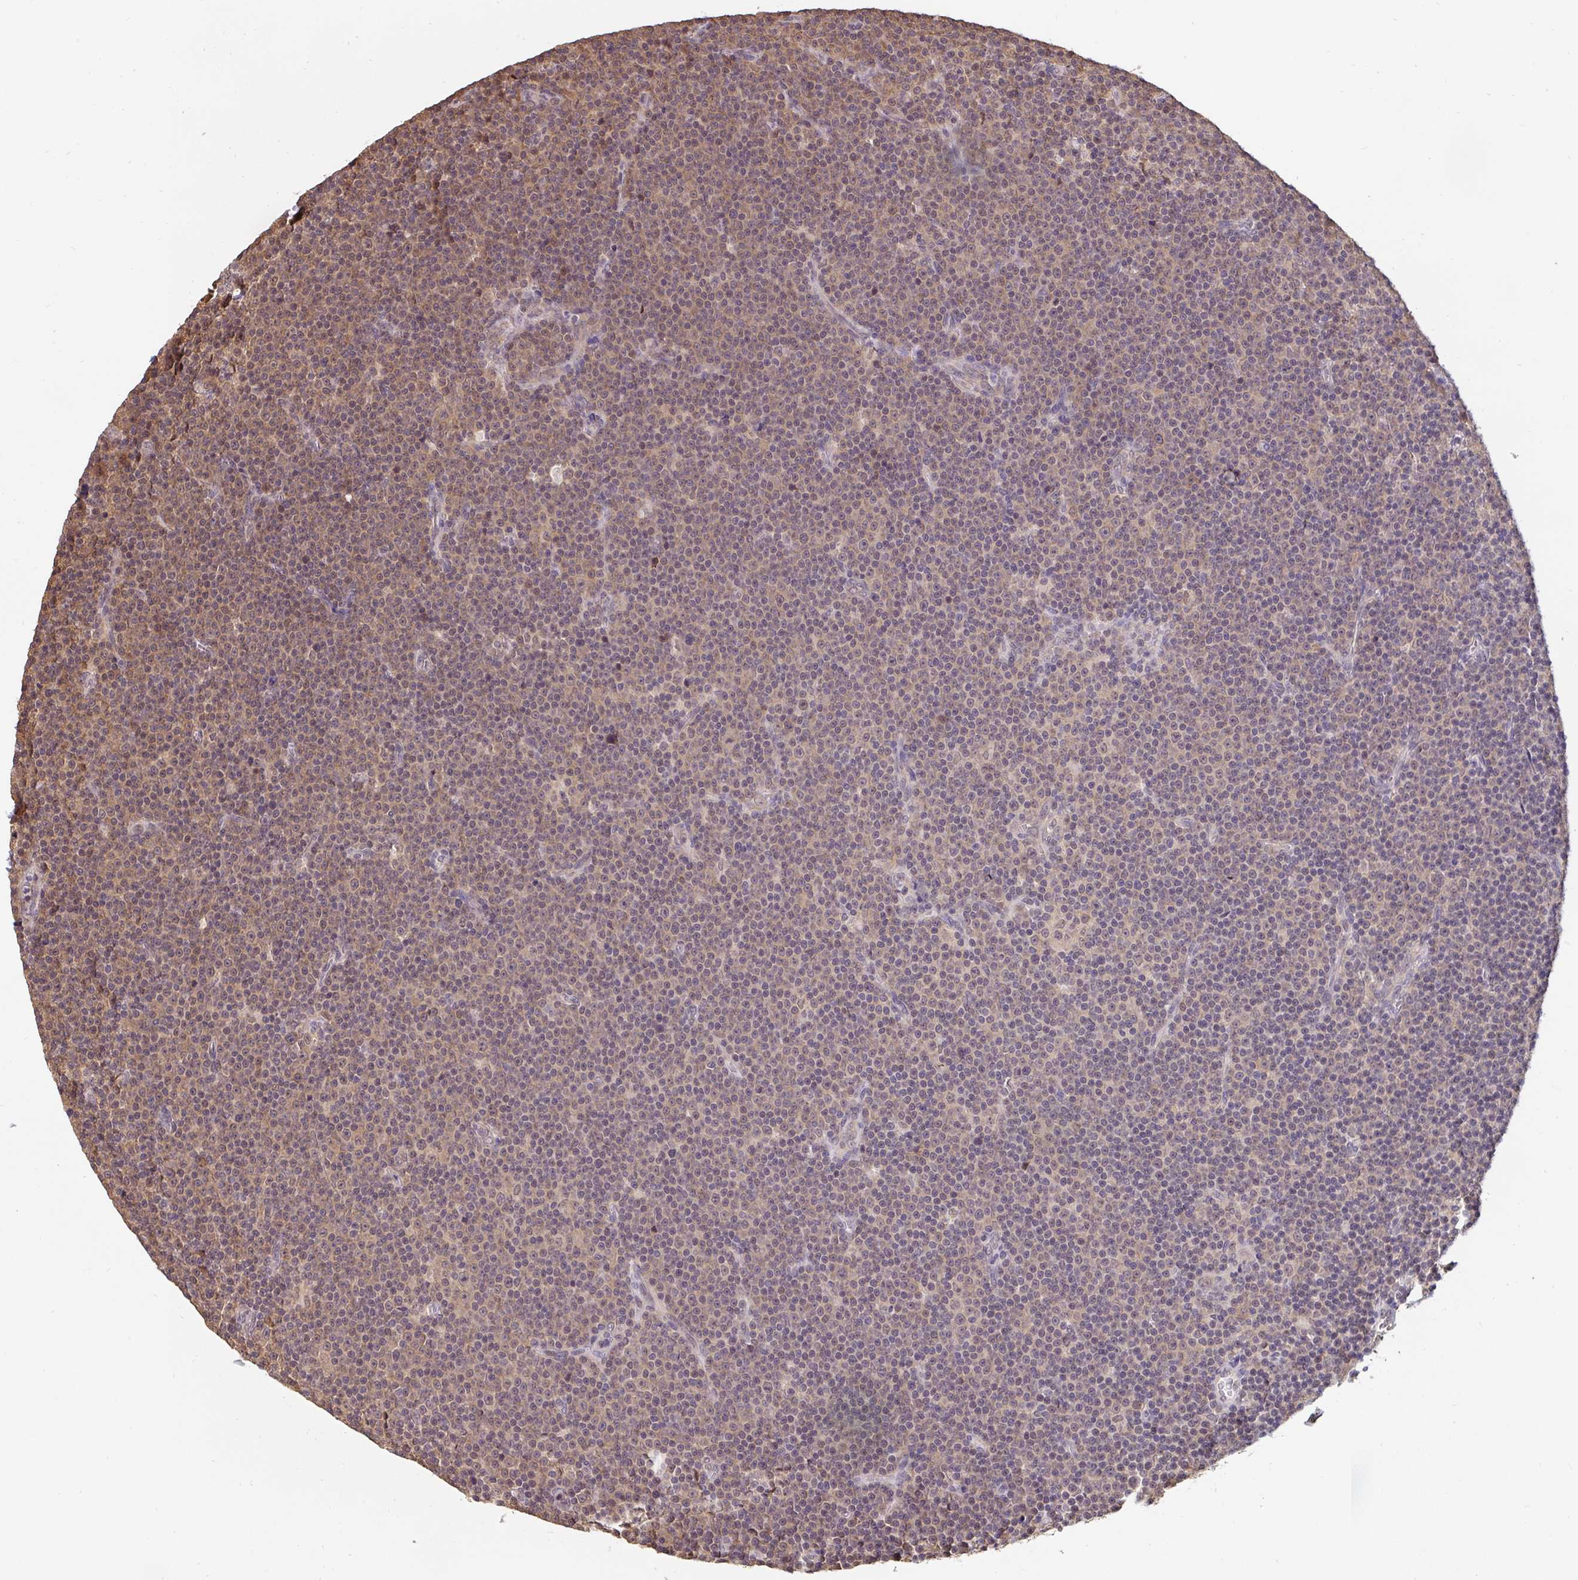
{"staining": {"intensity": "weak", "quantity": "25%-75%", "location": "cytoplasmic/membranous,nuclear"}, "tissue": "lymphoma", "cell_type": "Tumor cells", "image_type": "cancer", "snomed": [{"axis": "morphology", "description": "Malignant lymphoma, non-Hodgkin's type, Low grade"}, {"axis": "topography", "description": "Lymph node"}], "caption": "IHC (DAB) staining of malignant lymphoma, non-Hodgkin's type (low-grade) reveals weak cytoplasmic/membranous and nuclear protein positivity in approximately 25%-75% of tumor cells. (Stains: DAB in brown, nuclei in blue, Microscopy: brightfield microscopy at high magnification).", "gene": "ST13", "patient": {"sex": "female", "age": 67}}